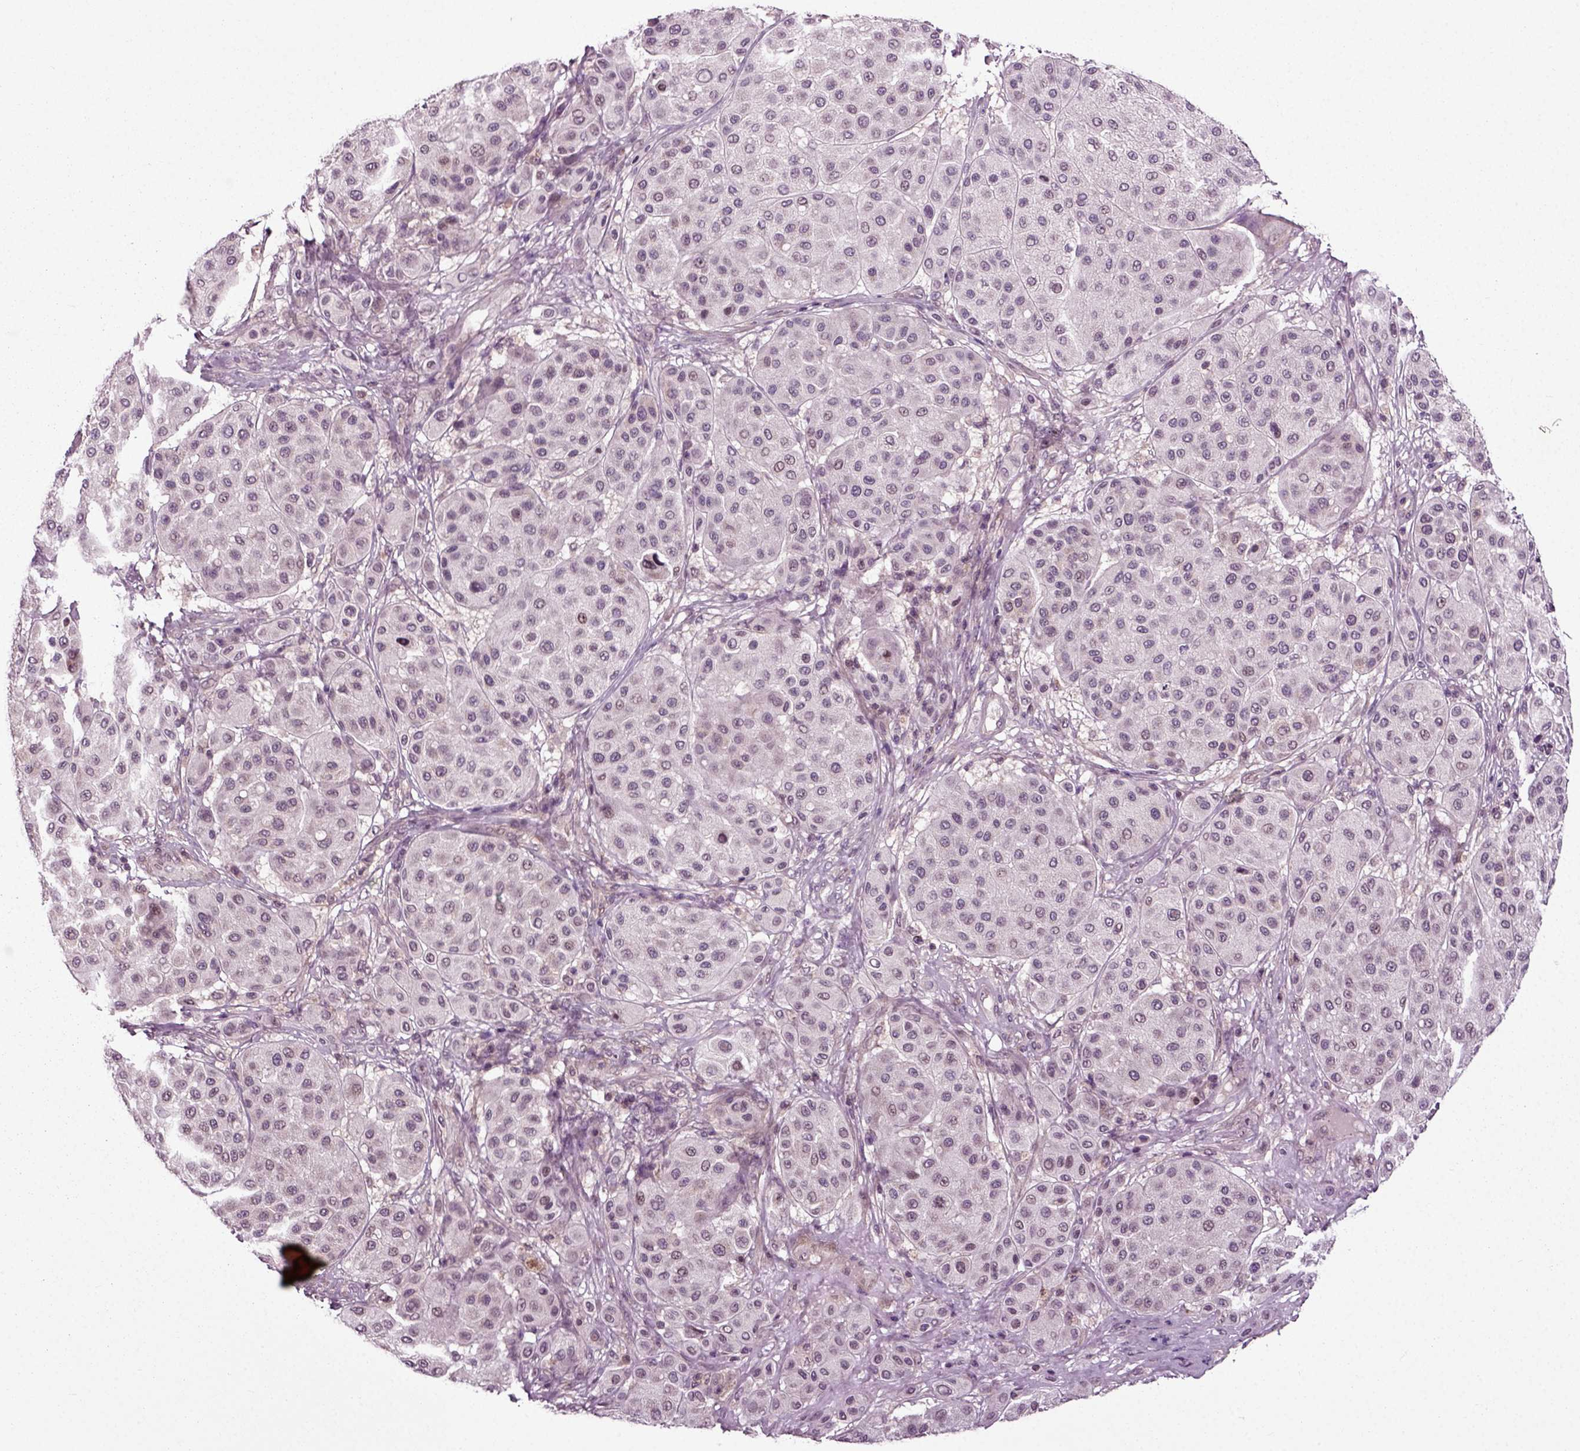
{"staining": {"intensity": "negative", "quantity": "none", "location": "none"}, "tissue": "melanoma", "cell_type": "Tumor cells", "image_type": "cancer", "snomed": [{"axis": "morphology", "description": "Malignant melanoma, Metastatic site"}, {"axis": "topography", "description": "Smooth muscle"}], "caption": "Tumor cells show no significant protein expression in malignant melanoma (metastatic site).", "gene": "KNSTRN", "patient": {"sex": "male", "age": 41}}